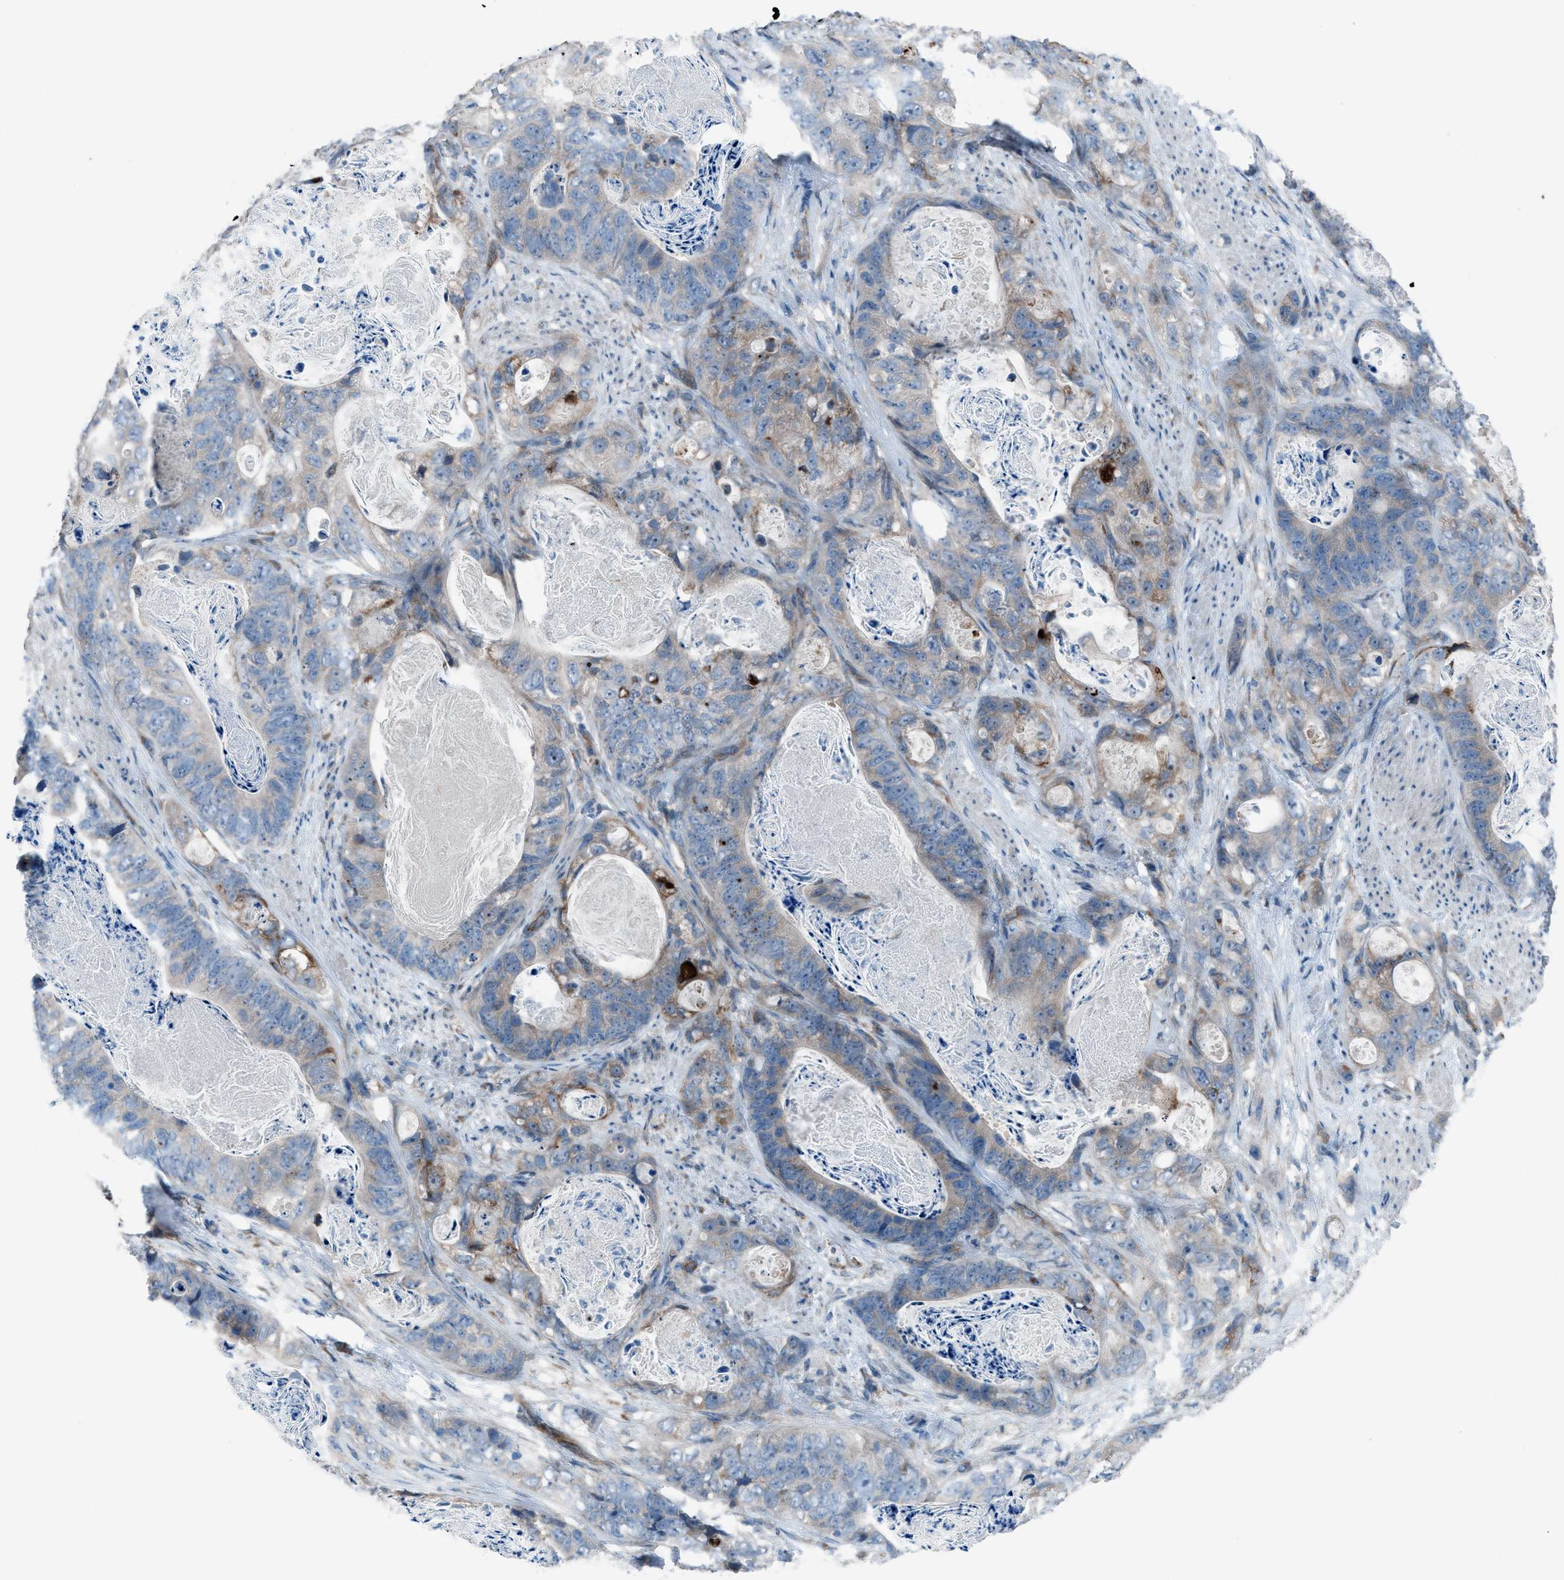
{"staining": {"intensity": "moderate", "quantity": "<25%", "location": "cytoplasmic/membranous"}, "tissue": "stomach cancer", "cell_type": "Tumor cells", "image_type": "cancer", "snomed": [{"axis": "morphology", "description": "Adenocarcinoma, NOS"}, {"axis": "topography", "description": "Stomach"}], "caption": "A high-resolution photomicrograph shows immunohistochemistry staining of stomach cancer, which reveals moderate cytoplasmic/membranous expression in approximately <25% of tumor cells. The protein of interest is stained brown, and the nuclei are stained in blue (DAB IHC with brightfield microscopy, high magnification).", "gene": "HEG1", "patient": {"sex": "female", "age": 89}}